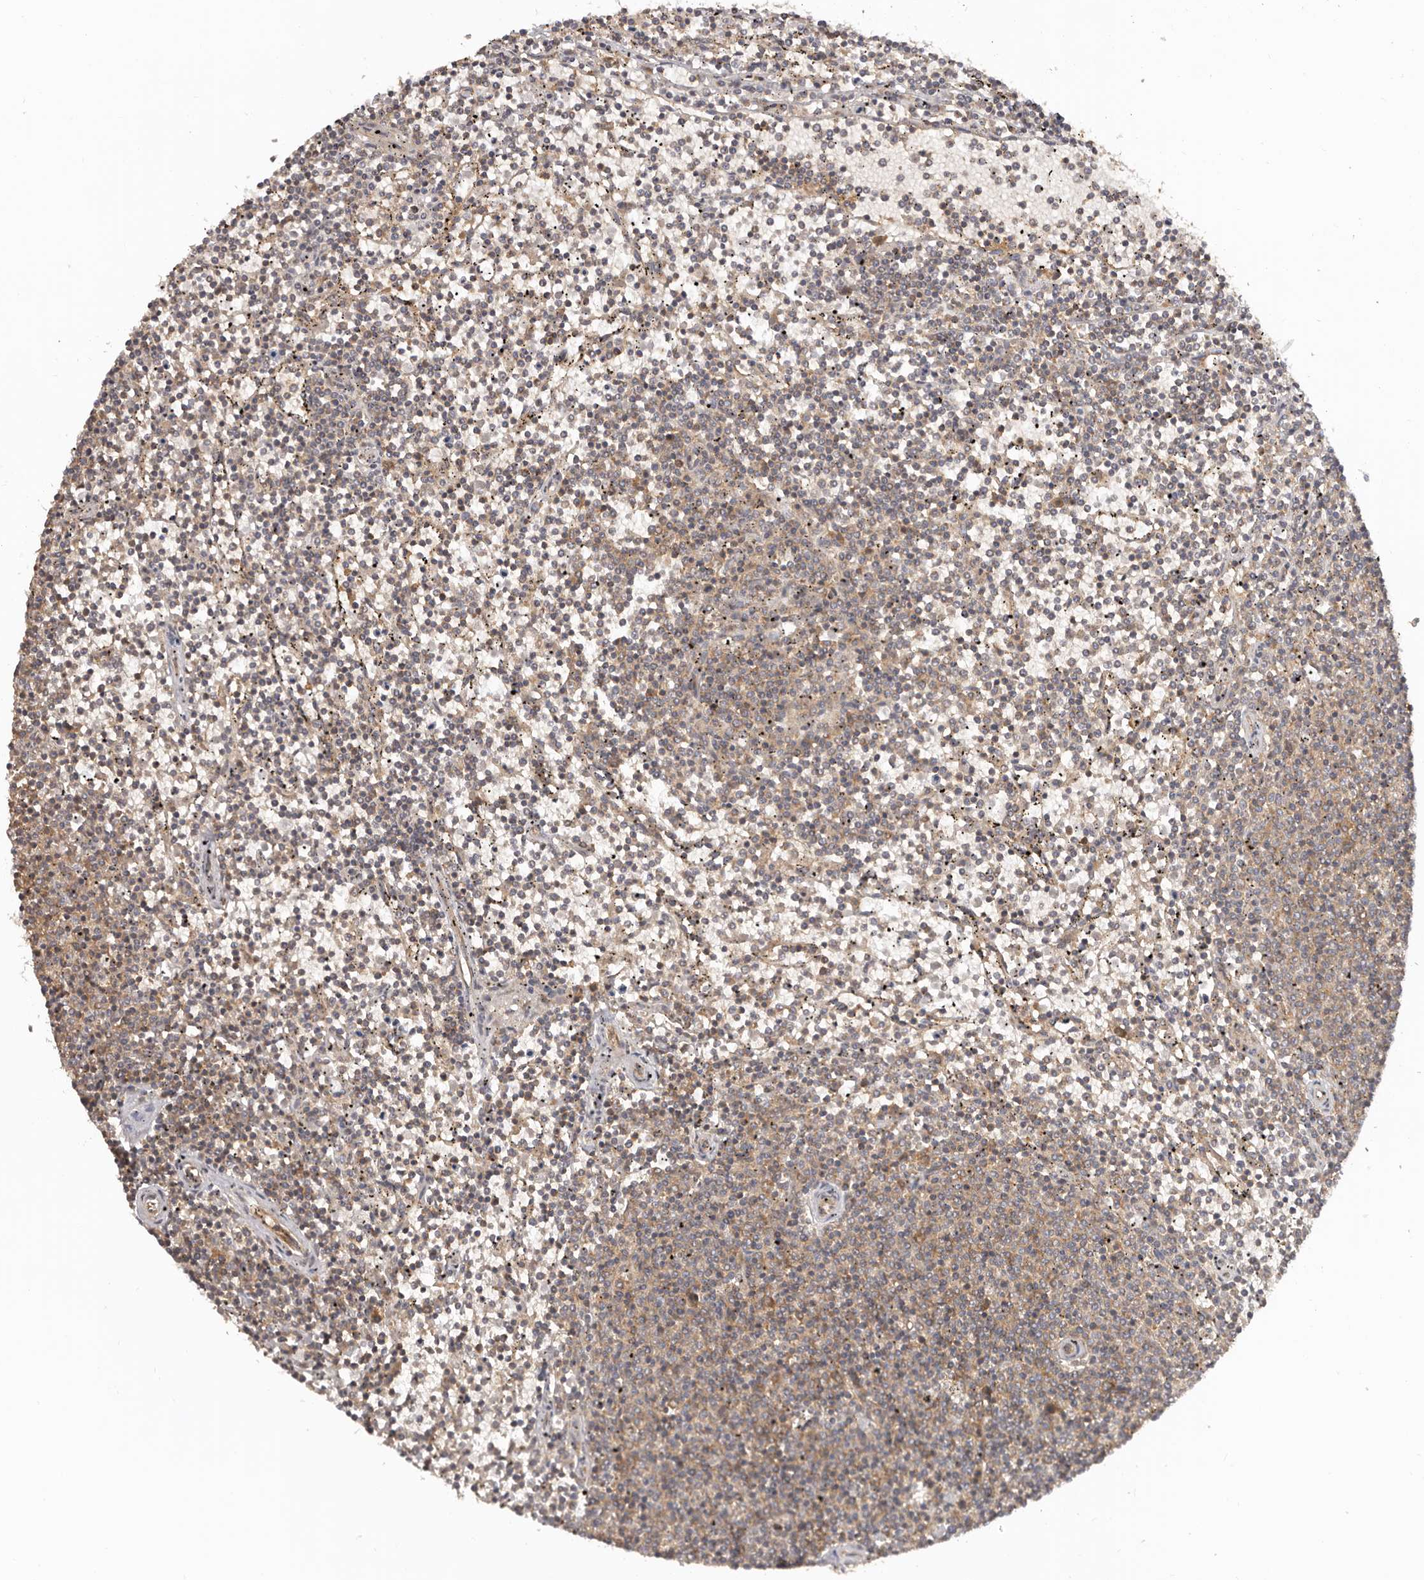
{"staining": {"intensity": "weak", "quantity": "25%-75%", "location": "cytoplasmic/membranous"}, "tissue": "lymphoma", "cell_type": "Tumor cells", "image_type": "cancer", "snomed": [{"axis": "morphology", "description": "Malignant lymphoma, non-Hodgkin's type, Low grade"}, {"axis": "topography", "description": "Spleen"}], "caption": "Immunohistochemical staining of human malignant lymphoma, non-Hodgkin's type (low-grade) reveals weak cytoplasmic/membranous protein positivity in about 25%-75% of tumor cells.", "gene": "EEF1E1", "patient": {"sex": "female", "age": 50}}